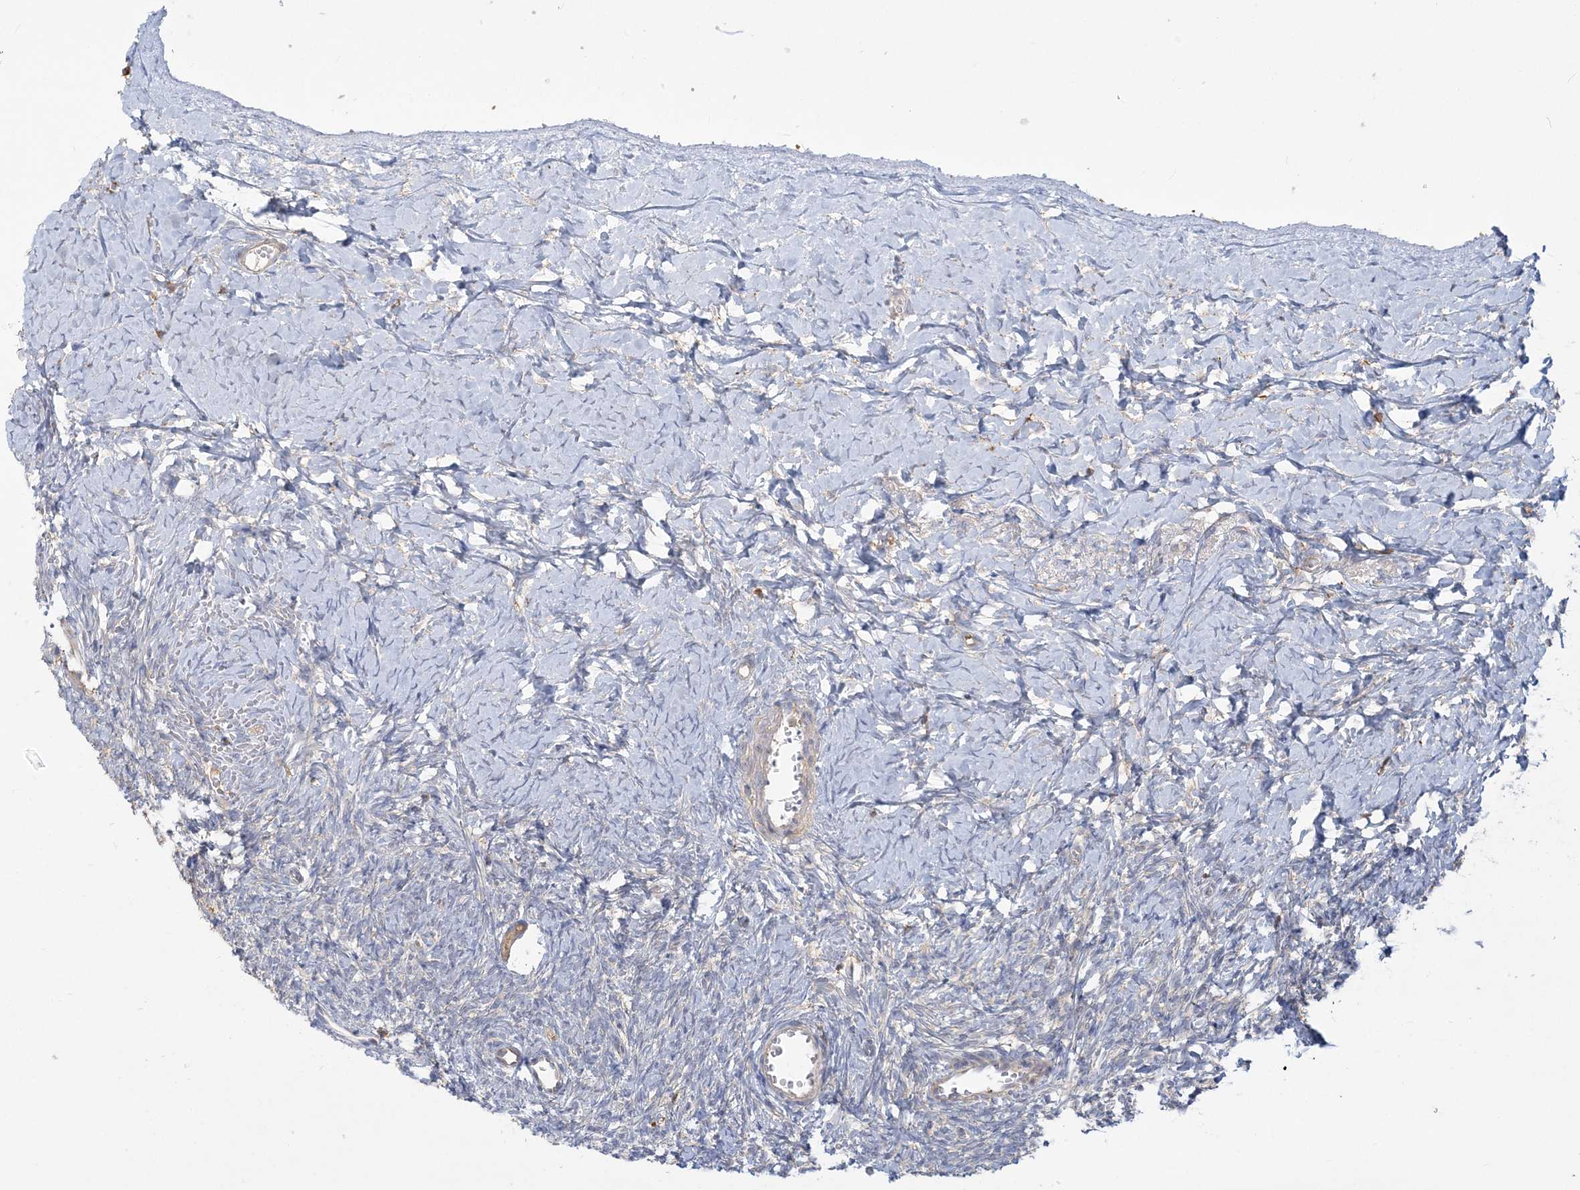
{"staining": {"intensity": "weak", "quantity": "<25%", "location": "cytoplasmic/membranous"}, "tissue": "ovary", "cell_type": "Follicle cells", "image_type": "normal", "snomed": [{"axis": "morphology", "description": "Normal tissue, NOS"}, {"axis": "morphology", "description": "Developmental malformation"}, {"axis": "topography", "description": "Ovary"}], "caption": "High magnification brightfield microscopy of normal ovary stained with DAB (brown) and counterstained with hematoxylin (blue): follicle cells show no significant positivity.", "gene": "ANKS1A", "patient": {"sex": "female", "age": 39}}